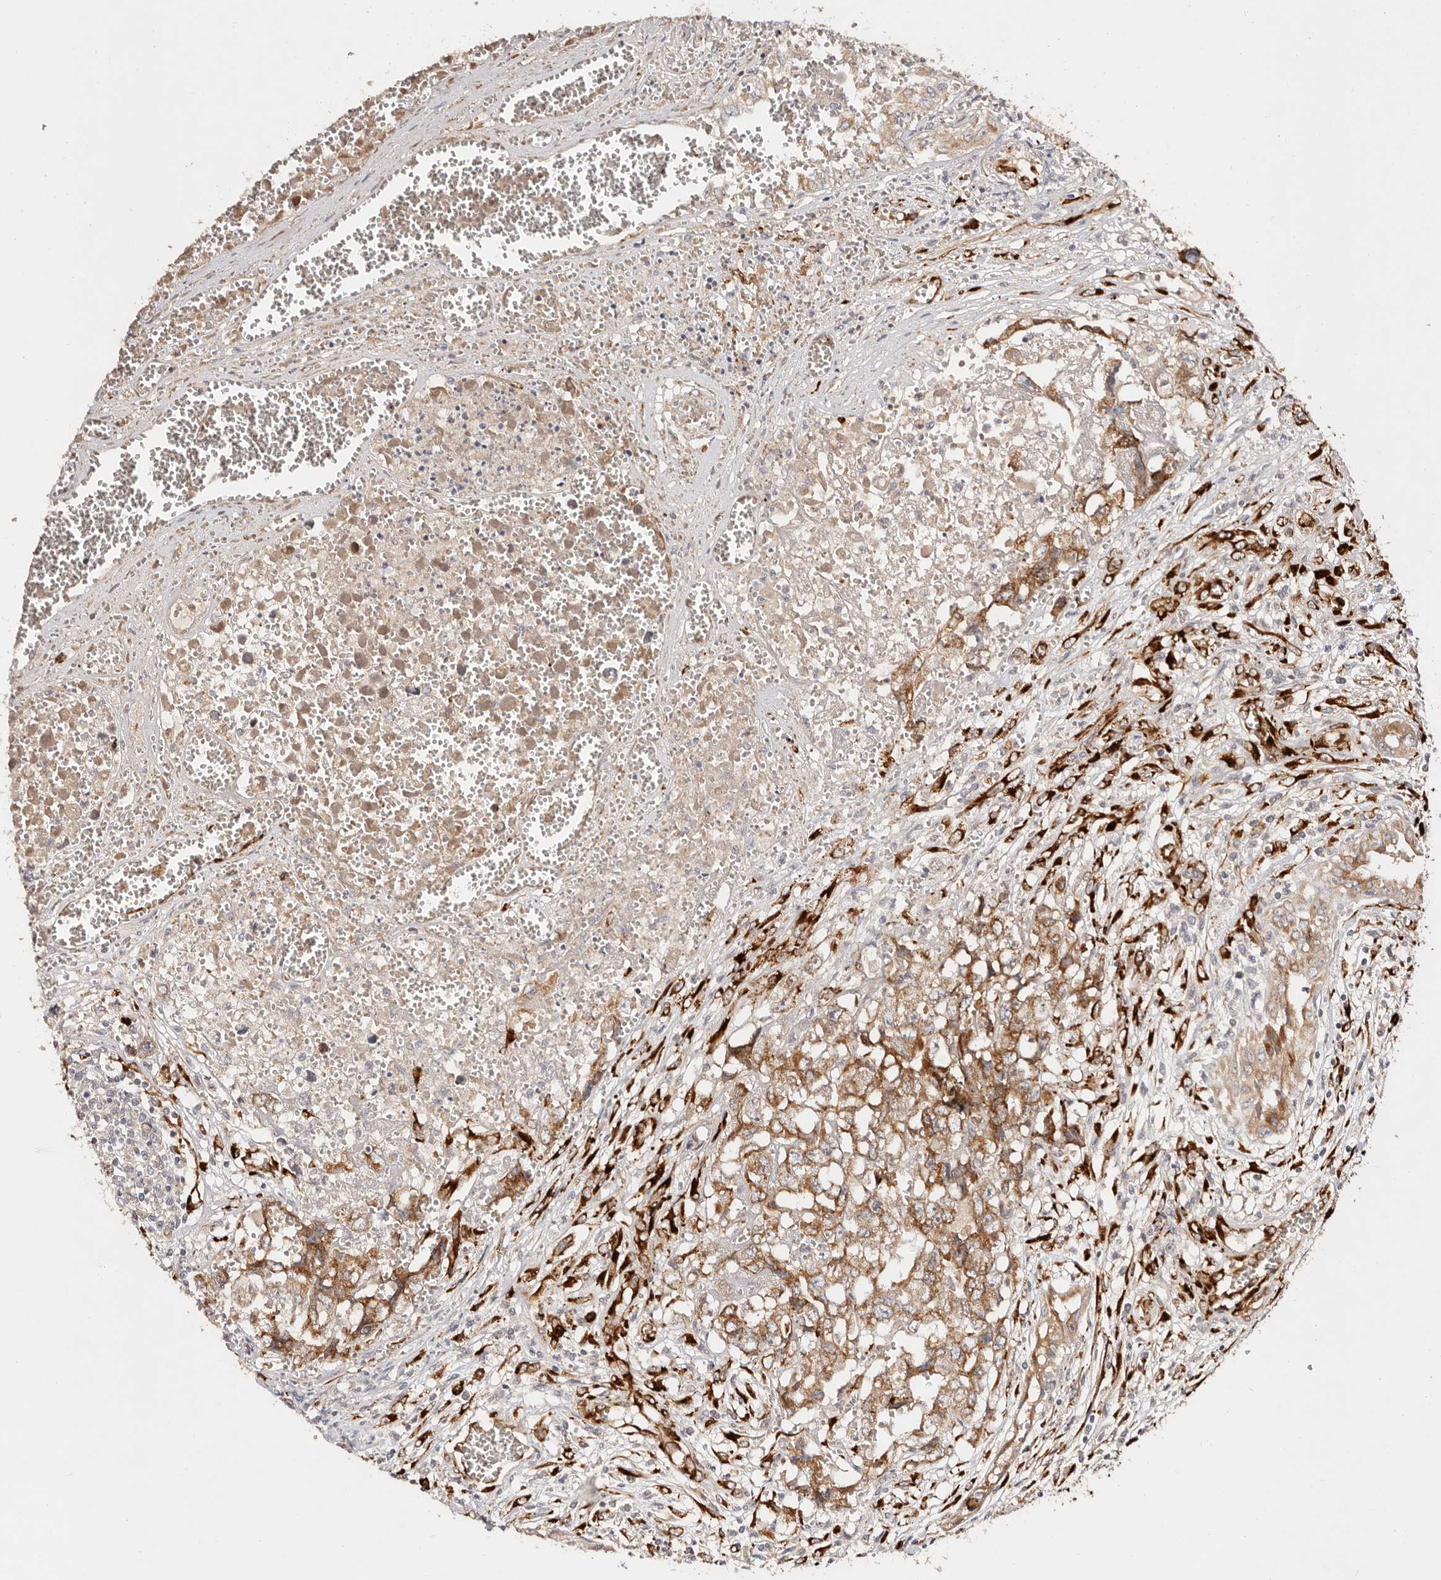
{"staining": {"intensity": "moderate", "quantity": ">75%", "location": "cytoplasmic/membranous"}, "tissue": "testis cancer", "cell_type": "Tumor cells", "image_type": "cancer", "snomed": [{"axis": "morphology", "description": "Carcinoma, Embryonal, NOS"}, {"axis": "topography", "description": "Testis"}], "caption": "Immunohistochemistry of testis cancer (embryonal carcinoma) demonstrates medium levels of moderate cytoplasmic/membranous staining in approximately >75% of tumor cells.", "gene": "SERPINH1", "patient": {"sex": "male", "age": 31}}